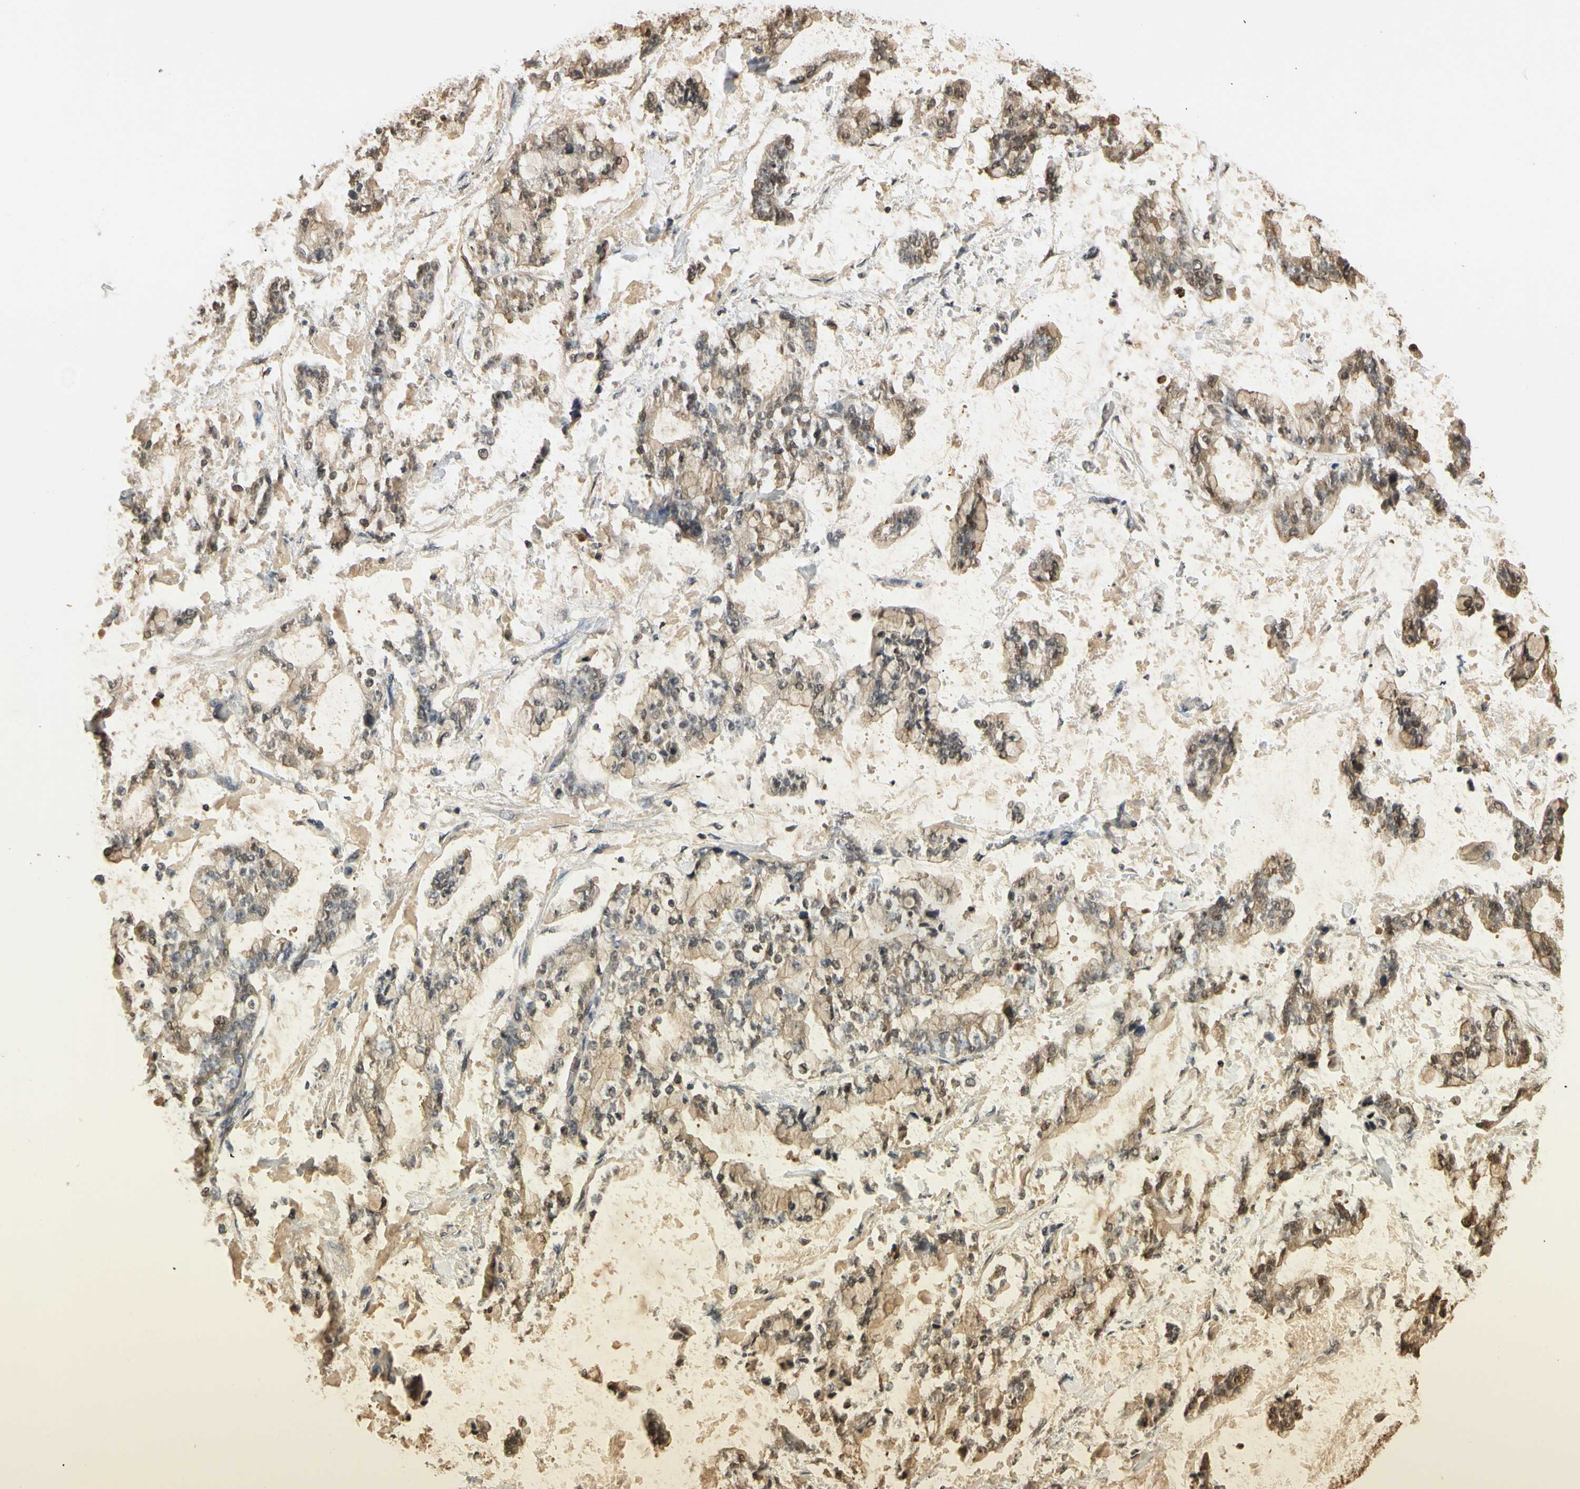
{"staining": {"intensity": "weak", "quantity": ">75%", "location": "cytoplasmic/membranous"}, "tissue": "stomach cancer", "cell_type": "Tumor cells", "image_type": "cancer", "snomed": [{"axis": "morphology", "description": "Normal tissue, NOS"}, {"axis": "morphology", "description": "Adenocarcinoma, NOS"}, {"axis": "topography", "description": "Stomach, upper"}, {"axis": "topography", "description": "Stomach"}], "caption": "A high-resolution photomicrograph shows IHC staining of stomach cancer (adenocarcinoma), which shows weak cytoplasmic/membranous expression in approximately >75% of tumor cells.", "gene": "SOD1", "patient": {"sex": "male", "age": 76}}